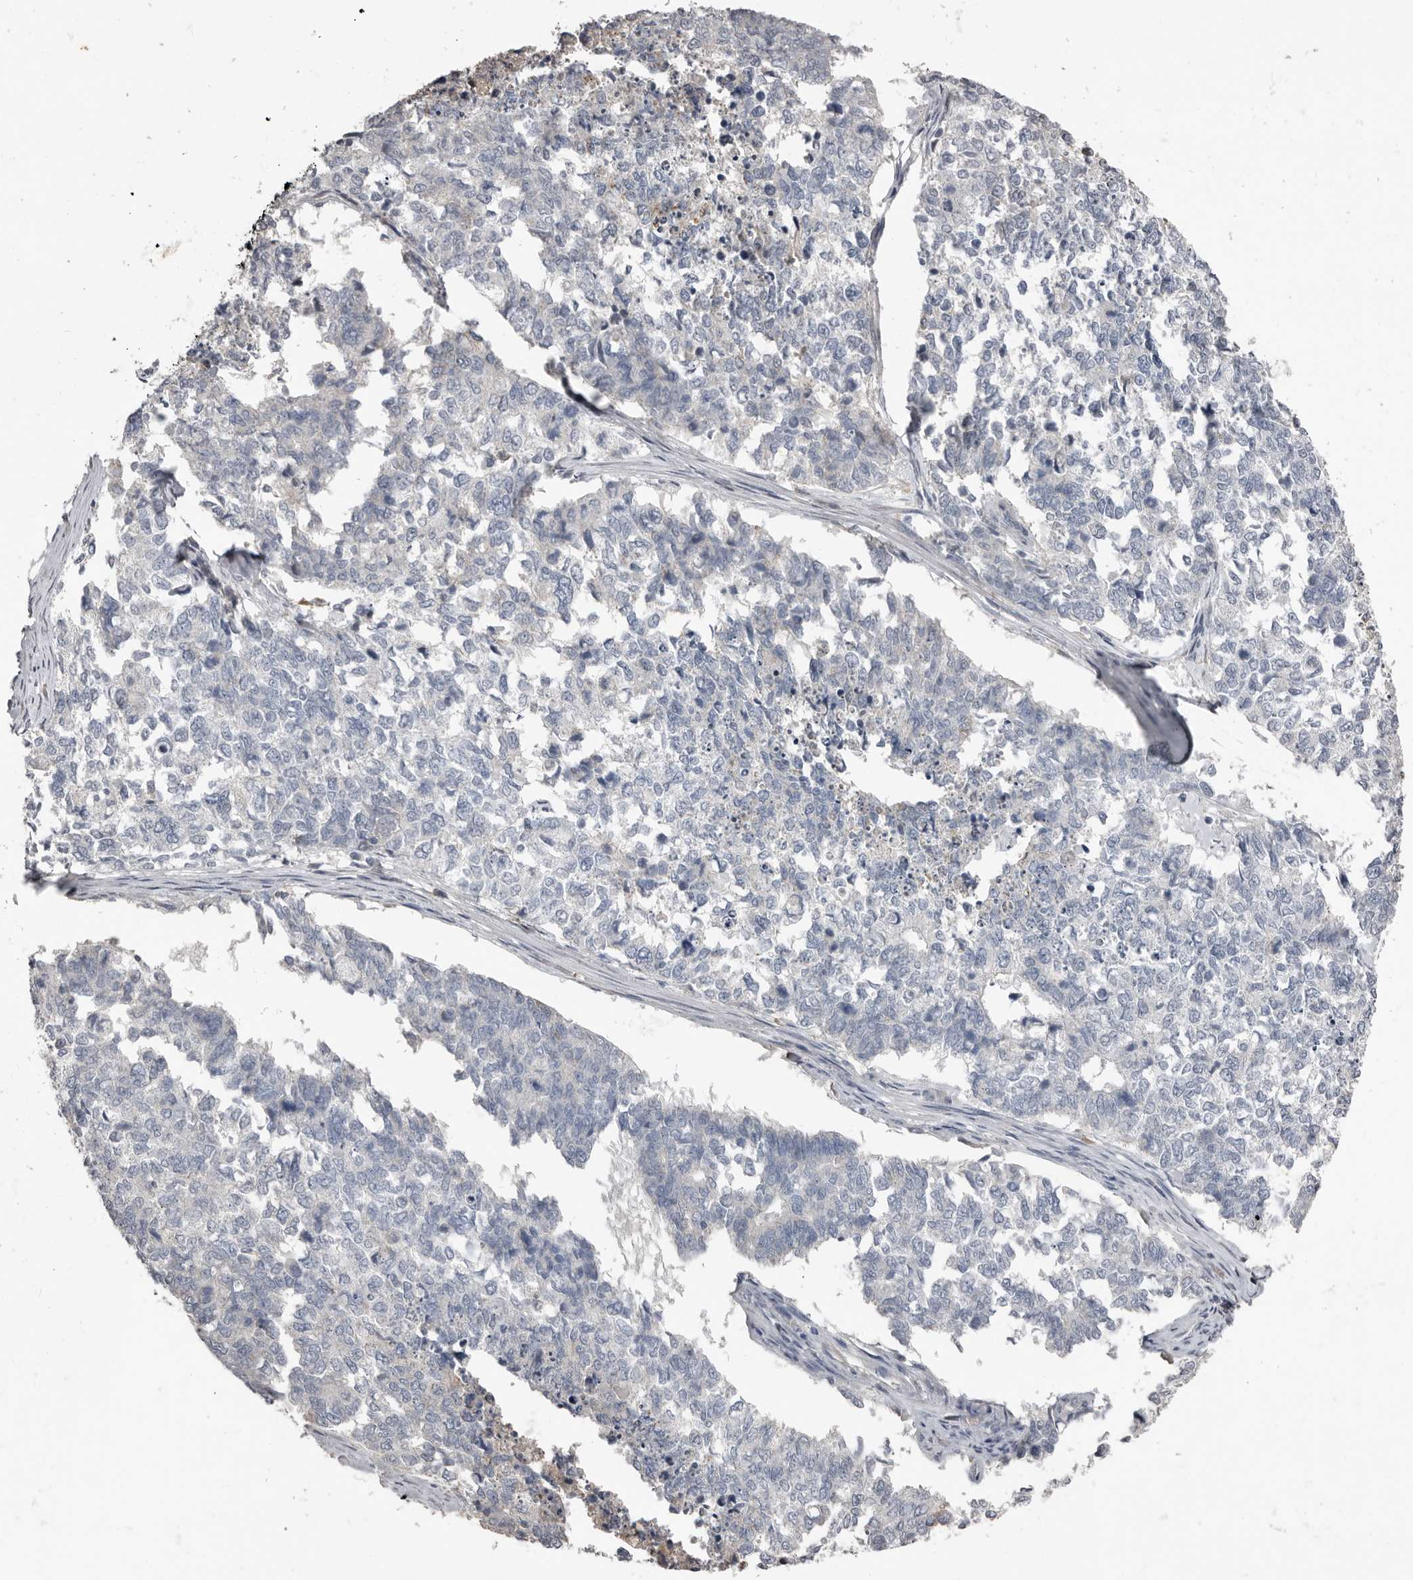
{"staining": {"intensity": "negative", "quantity": "none", "location": "none"}, "tissue": "cervical cancer", "cell_type": "Tumor cells", "image_type": "cancer", "snomed": [{"axis": "morphology", "description": "Squamous cell carcinoma, NOS"}, {"axis": "topography", "description": "Cervix"}], "caption": "Tumor cells show no significant protein expression in cervical cancer.", "gene": "KCNJ8", "patient": {"sex": "female", "age": 63}}